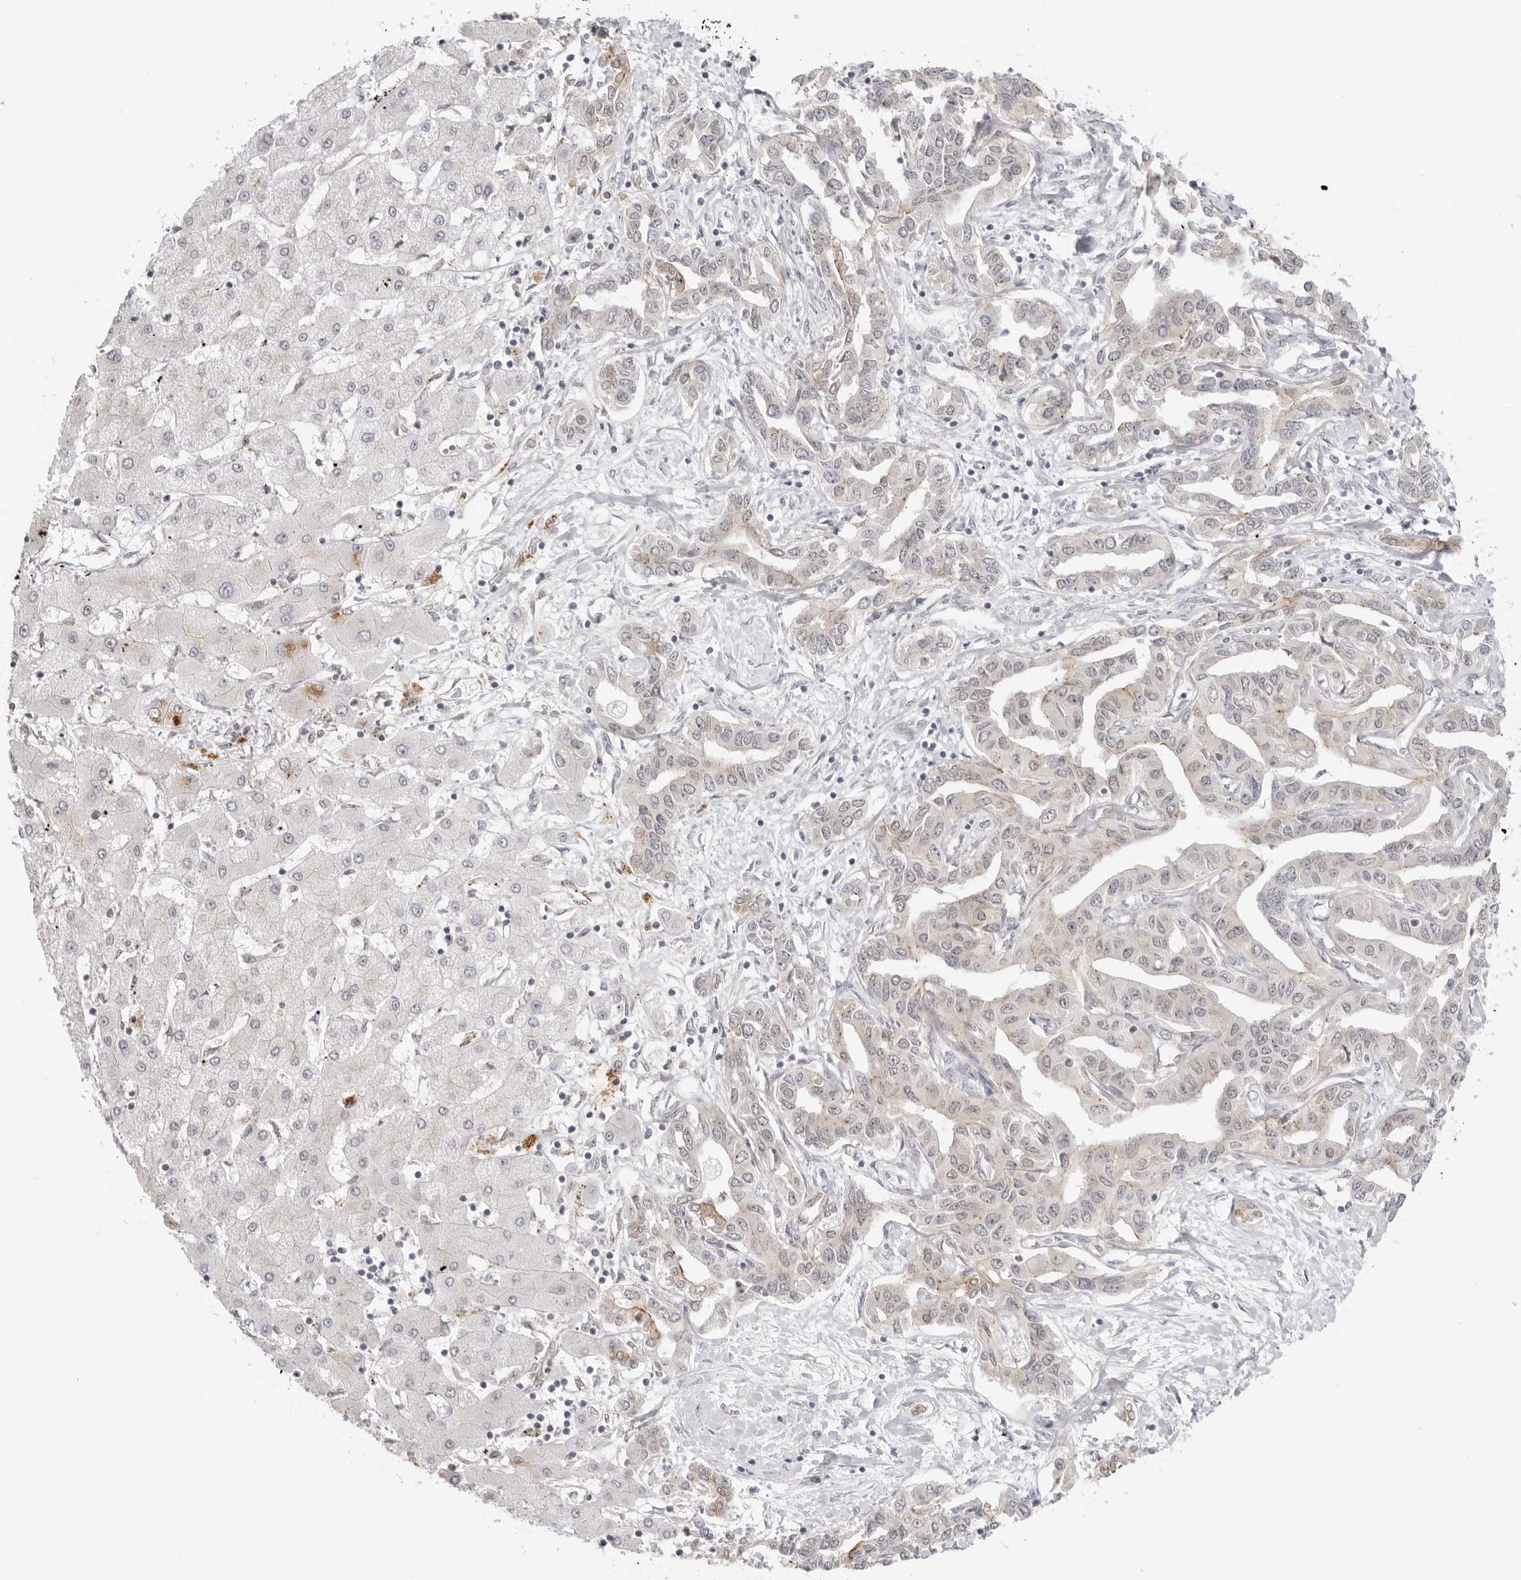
{"staining": {"intensity": "negative", "quantity": "none", "location": "none"}, "tissue": "liver cancer", "cell_type": "Tumor cells", "image_type": "cancer", "snomed": [{"axis": "morphology", "description": "Cholangiocarcinoma"}, {"axis": "topography", "description": "Liver"}], "caption": "An immunohistochemistry micrograph of liver cancer (cholangiocarcinoma) is shown. There is no staining in tumor cells of liver cancer (cholangiocarcinoma).", "gene": "TRAPPC3", "patient": {"sex": "male", "age": 59}}